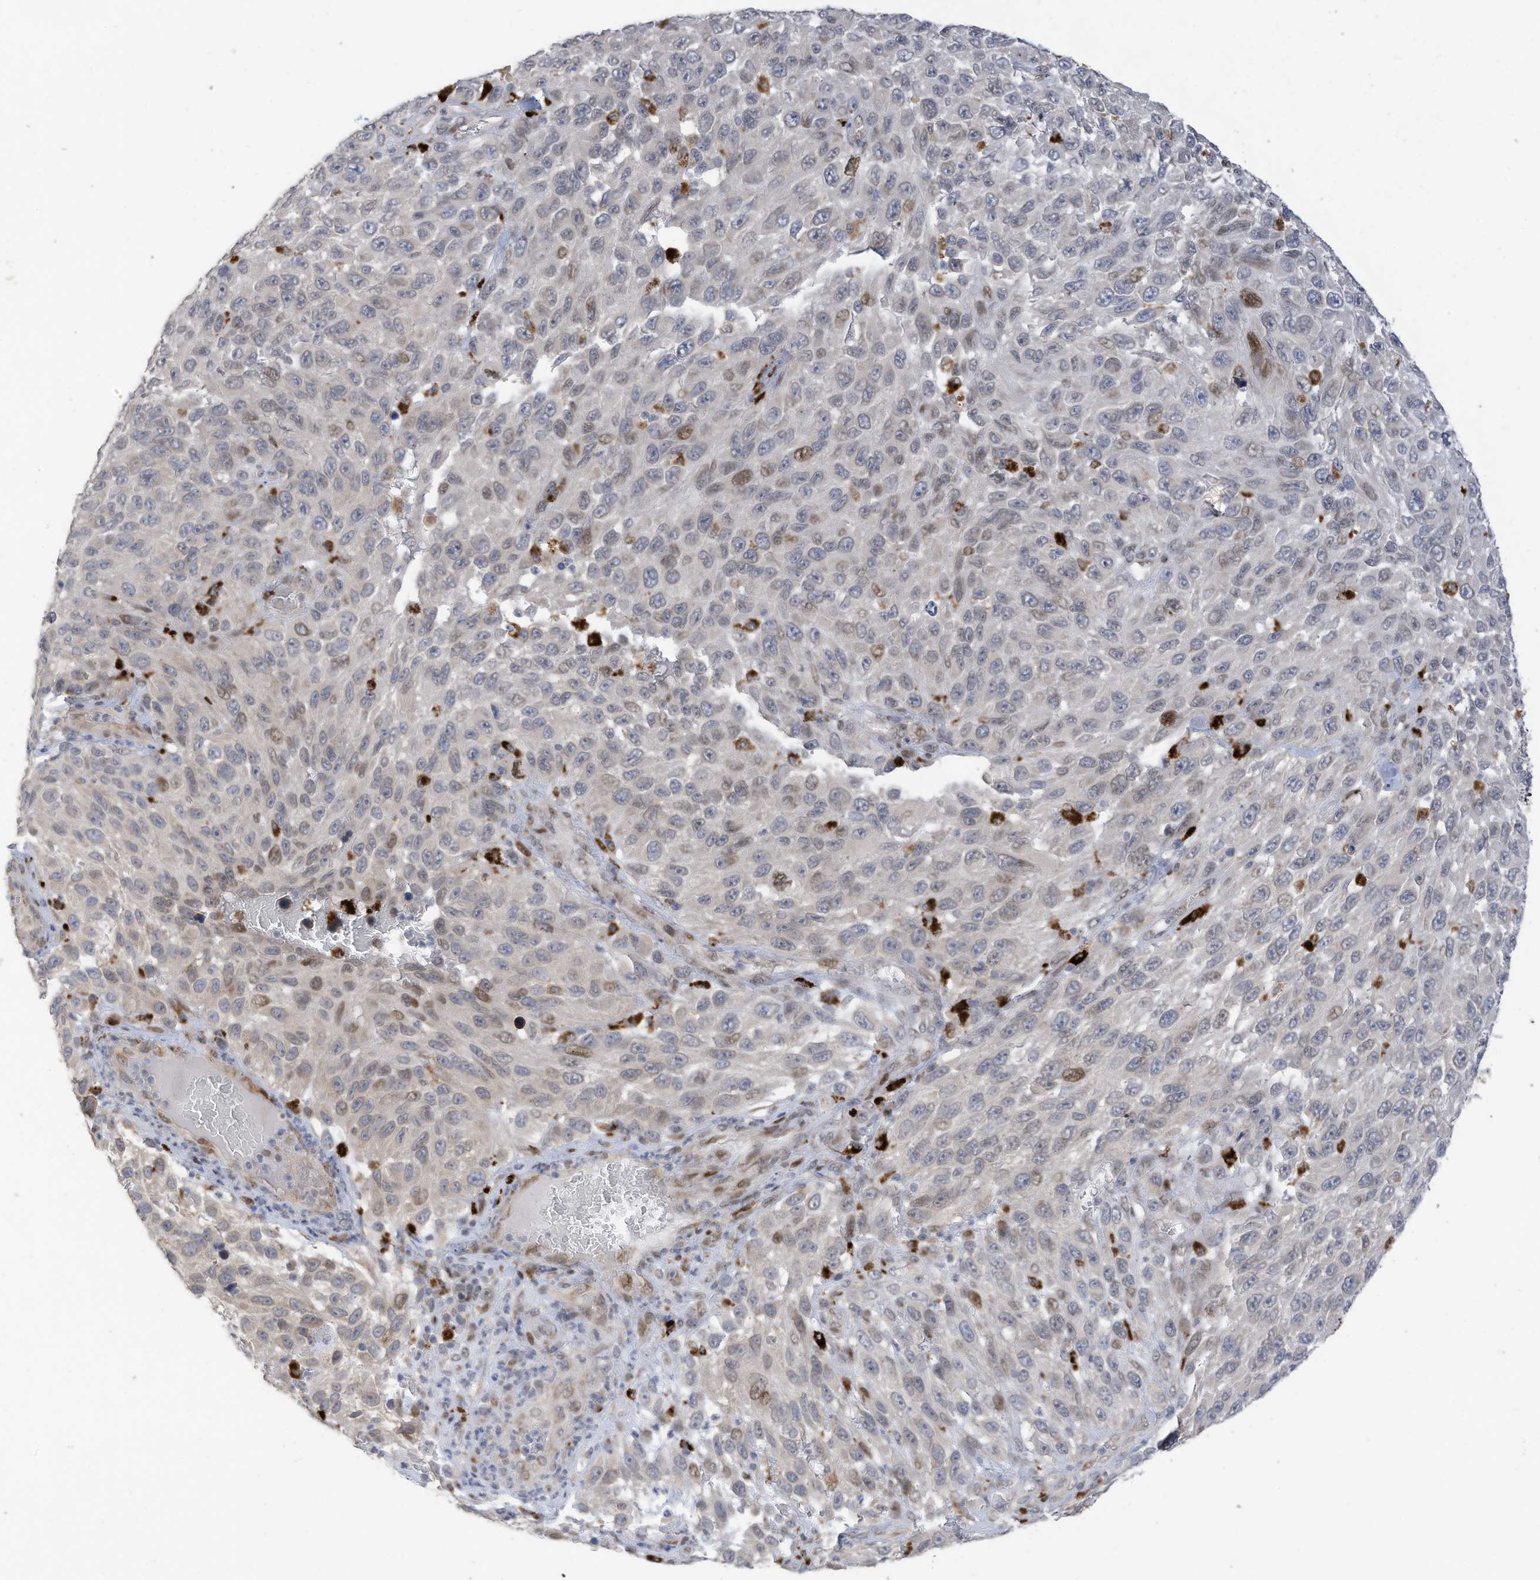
{"staining": {"intensity": "moderate", "quantity": "<25%", "location": "nuclear"}, "tissue": "melanoma", "cell_type": "Tumor cells", "image_type": "cancer", "snomed": [{"axis": "morphology", "description": "Malignant melanoma, NOS"}, {"axis": "topography", "description": "Skin"}], "caption": "A brown stain labels moderate nuclear expression of a protein in human melanoma tumor cells.", "gene": "RABL3", "patient": {"sex": "female", "age": 96}}